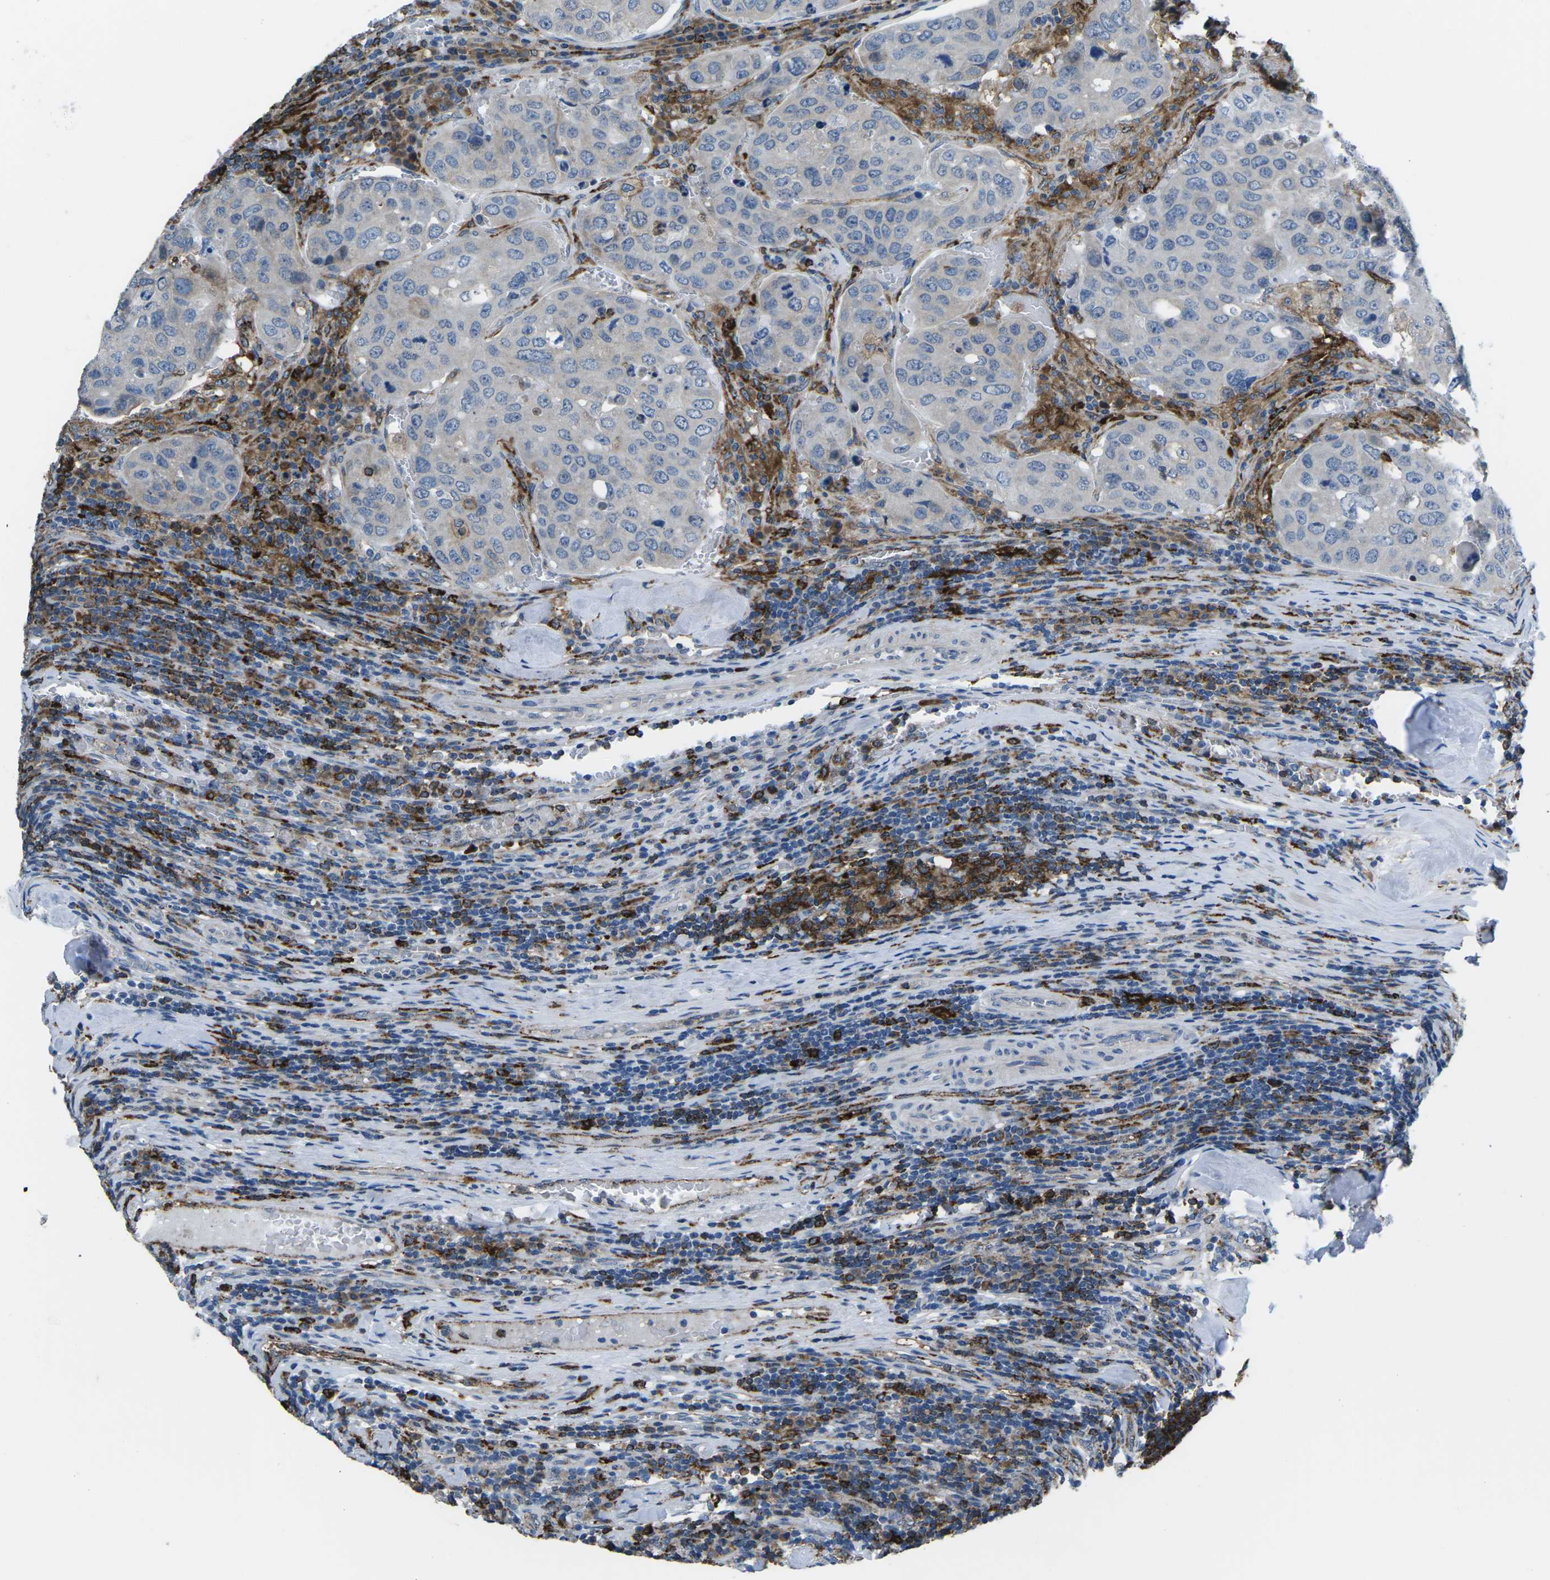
{"staining": {"intensity": "negative", "quantity": "none", "location": "none"}, "tissue": "urothelial cancer", "cell_type": "Tumor cells", "image_type": "cancer", "snomed": [{"axis": "morphology", "description": "Urothelial carcinoma, High grade"}, {"axis": "topography", "description": "Lymph node"}, {"axis": "topography", "description": "Urinary bladder"}], "caption": "An image of urothelial cancer stained for a protein shows no brown staining in tumor cells.", "gene": "PTPN1", "patient": {"sex": "male", "age": 51}}